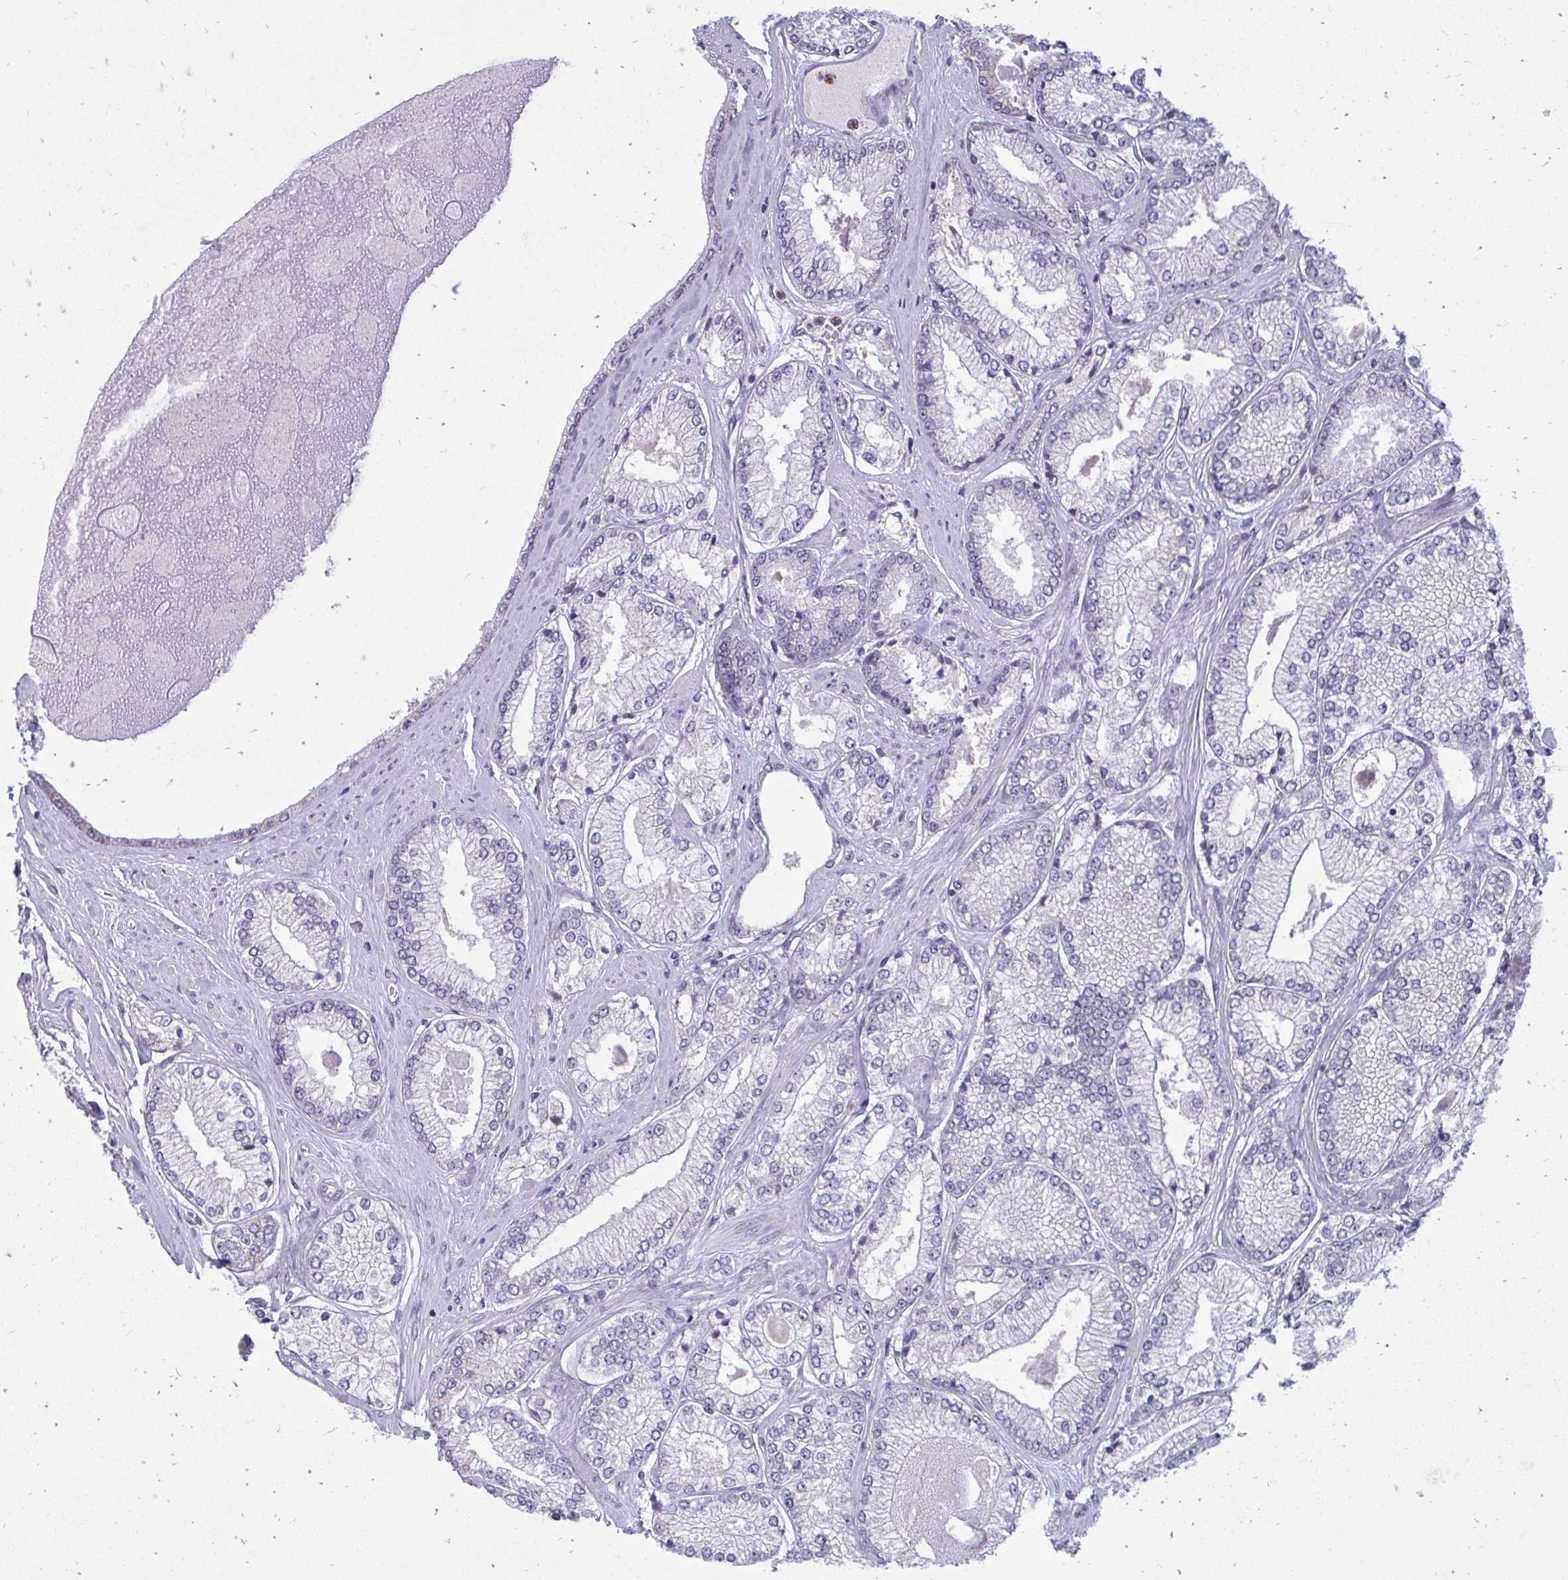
{"staining": {"intensity": "negative", "quantity": "none", "location": "none"}, "tissue": "prostate cancer", "cell_type": "Tumor cells", "image_type": "cancer", "snomed": [{"axis": "morphology", "description": "Adenocarcinoma, Low grade"}, {"axis": "topography", "description": "Prostate"}], "caption": "Immunohistochemical staining of human prostate cancer exhibits no significant positivity in tumor cells. (Immunohistochemistry (ihc), brightfield microscopy, high magnification).", "gene": "ACSL5", "patient": {"sex": "male", "age": 67}}